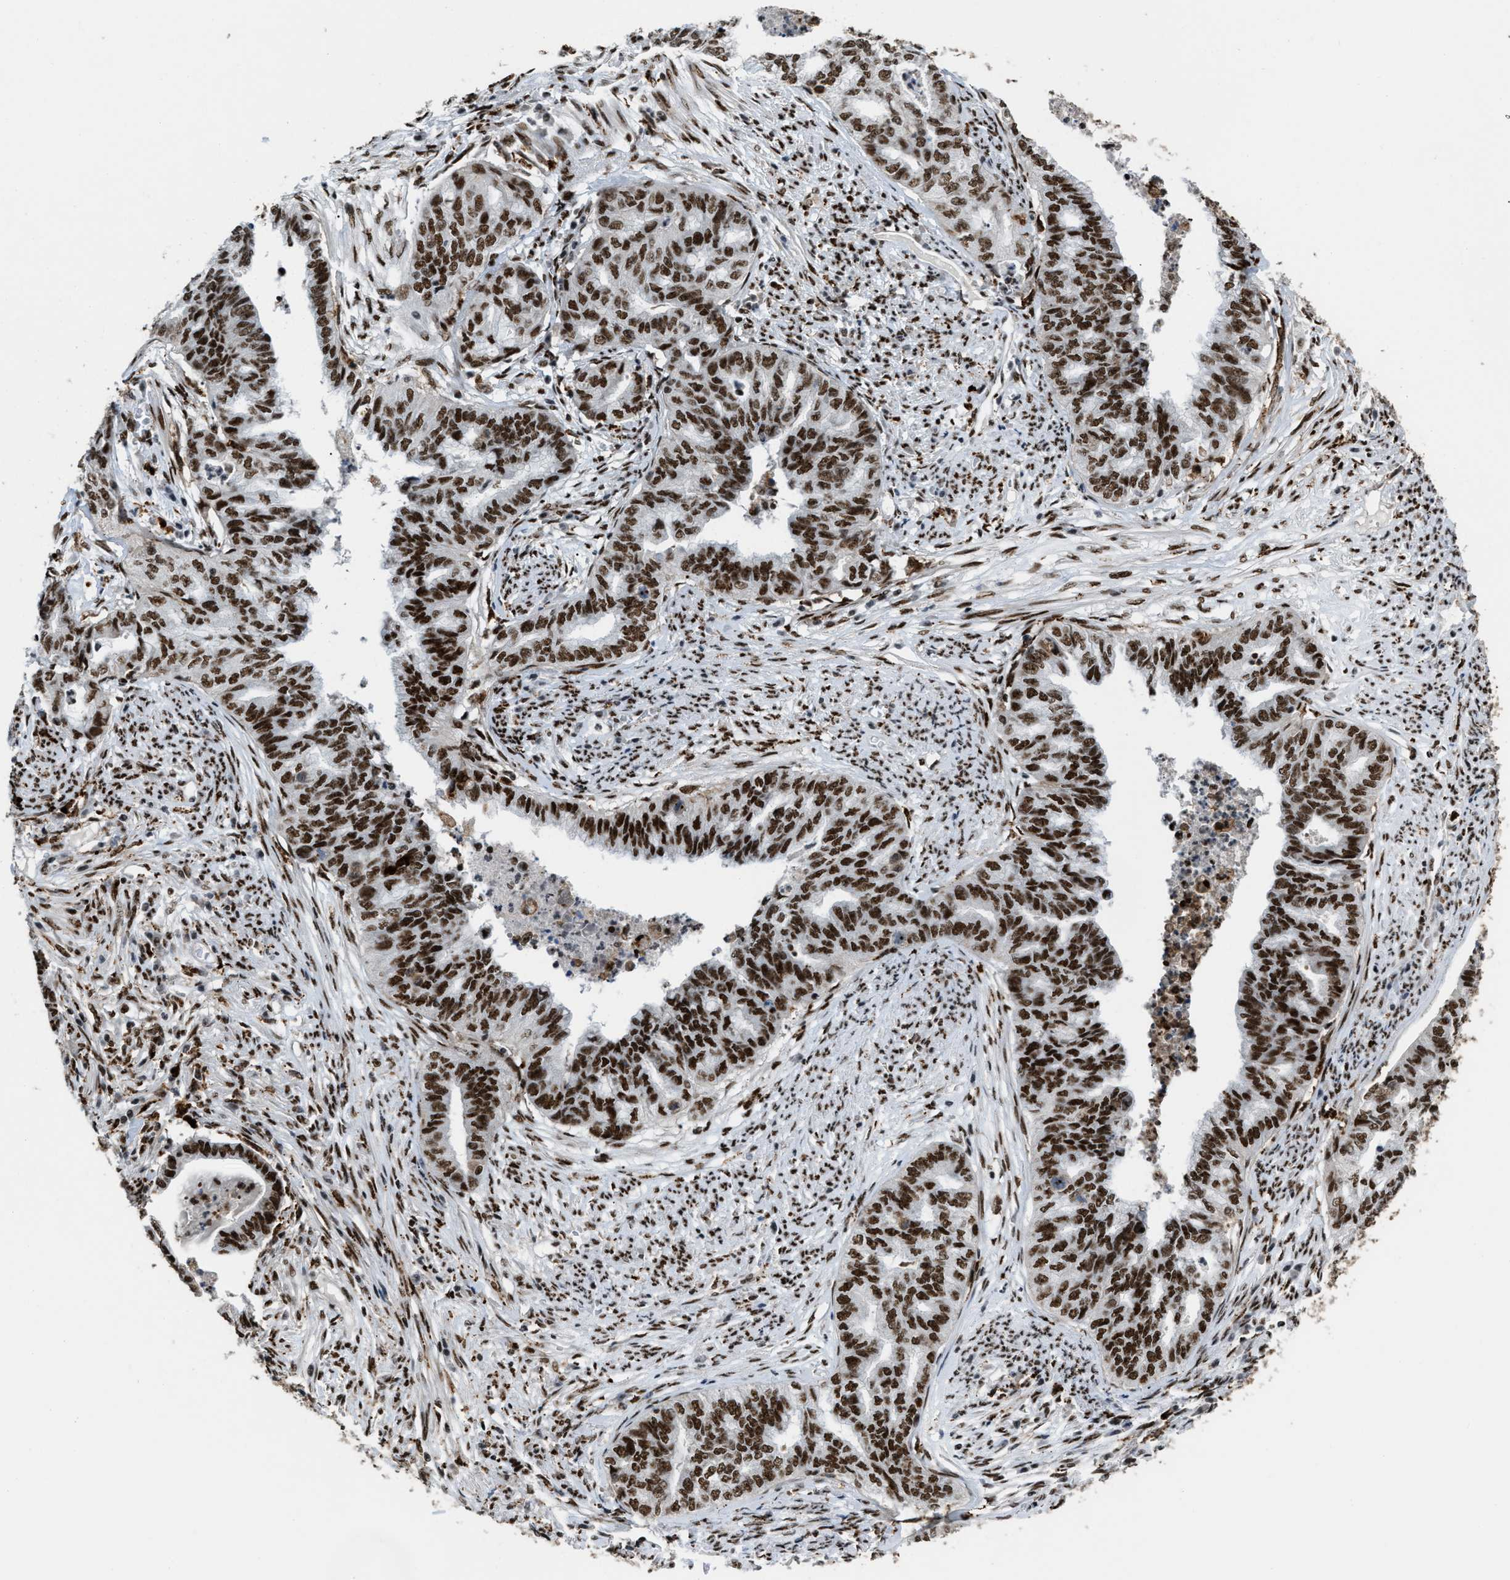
{"staining": {"intensity": "strong", "quantity": ">75%", "location": "nuclear"}, "tissue": "endometrial cancer", "cell_type": "Tumor cells", "image_type": "cancer", "snomed": [{"axis": "morphology", "description": "Adenocarcinoma, NOS"}, {"axis": "topography", "description": "Endometrium"}], "caption": "Immunohistochemical staining of human adenocarcinoma (endometrial) shows high levels of strong nuclear positivity in about >75% of tumor cells. (DAB = brown stain, brightfield microscopy at high magnification).", "gene": "NUMA1", "patient": {"sex": "female", "age": 79}}